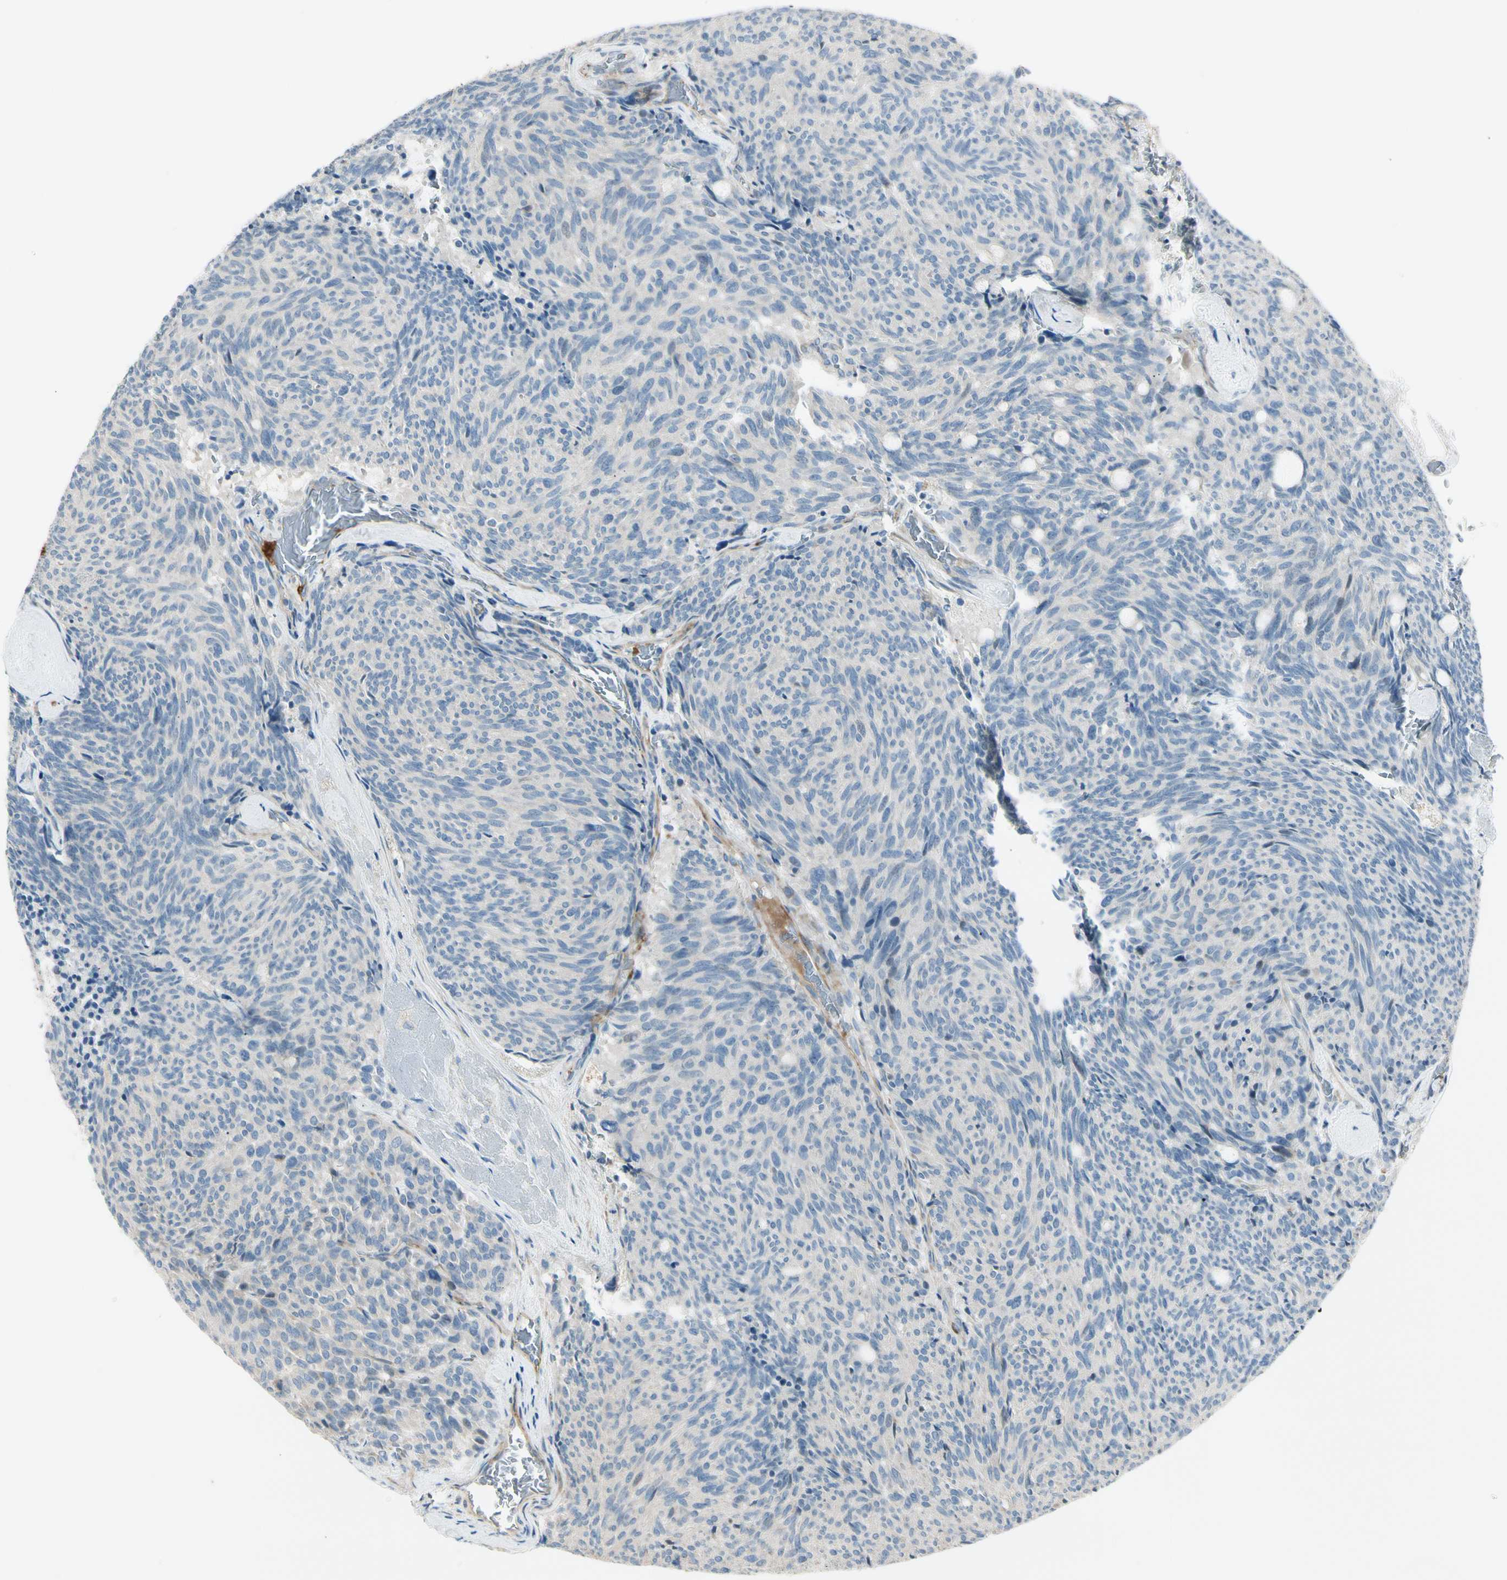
{"staining": {"intensity": "negative", "quantity": "none", "location": "none"}, "tissue": "carcinoid", "cell_type": "Tumor cells", "image_type": "cancer", "snomed": [{"axis": "morphology", "description": "Carcinoid, malignant, NOS"}, {"axis": "topography", "description": "Pancreas"}], "caption": "The histopathology image shows no significant positivity in tumor cells of carcinoid.", "gene": "ADGRA3", "patient": {"sex": "female", "age": 54}}